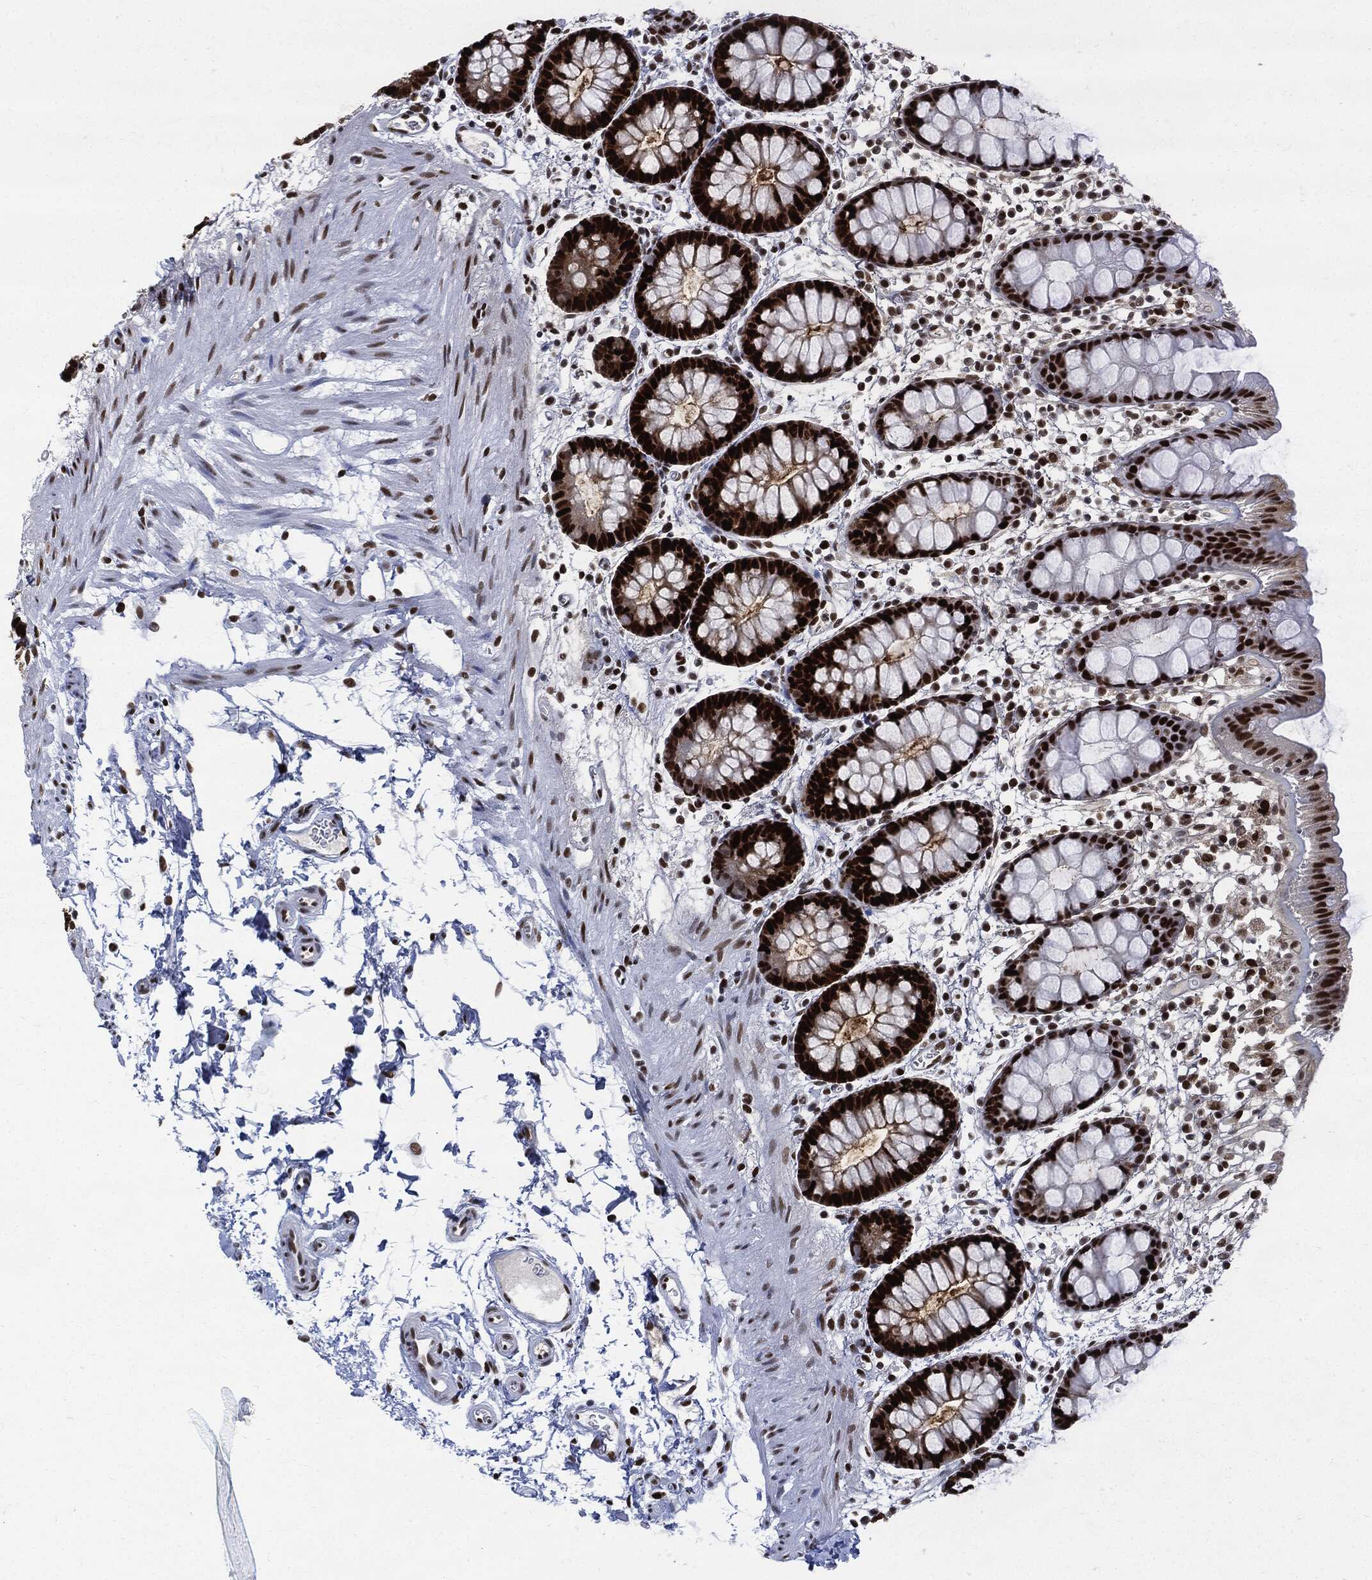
{"staining": {"intensity": "strong", "quantity": ">75%", "location": "nuclear"}, "tissue": "rectum", "cell_type": "Glandular cells", "image_type": "normal", "snomed": [{"axis": "morphology", "description": "Normal tissue, NOS"}, {"axis": "topography", "description": "Rectum"}], "caption": "DAB (3,3'-diaminobenzidine) immunohistochemical staining of normal rectum exhibits strong nuclear protein staining in approximately >75% of glandular cells.", "gene": "PCNA", "patient": {"sex": "male", "age": 57}}